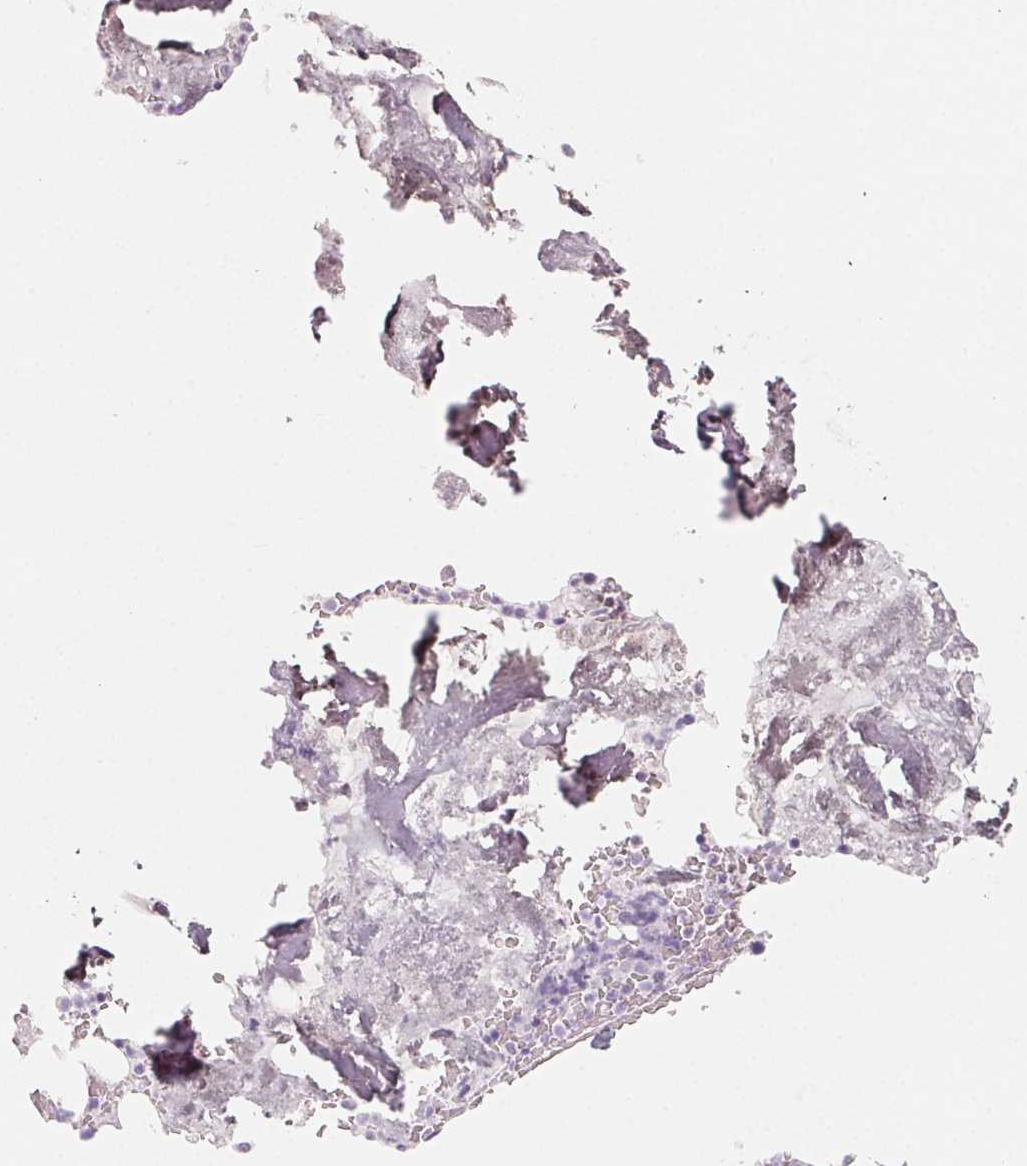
{"staining": {"intensity": "negative", "quantity": "none", "location": "none"}, "tissue": "bone marrow", "cell_type": "Hematopoietic cells", "image_type": "normal", "snomed": [{"axis": "morphology", "description": "Normal tissue, NOS"}, {"axis": "topography", "description": "Bone marrow"}], "caption": "High magnification brightfield microscopy of benign bone marrow stained with DAB (3,3'-diaminobenzidine) (brown) and counterstained with hematoxylin (blue): hematopoietic cells show no significant positivity. (DAB immunohistochemistry (IHC), high magnification).", "gene": "SH3GL2", "patient": {"sex": "female", "age": 42}}